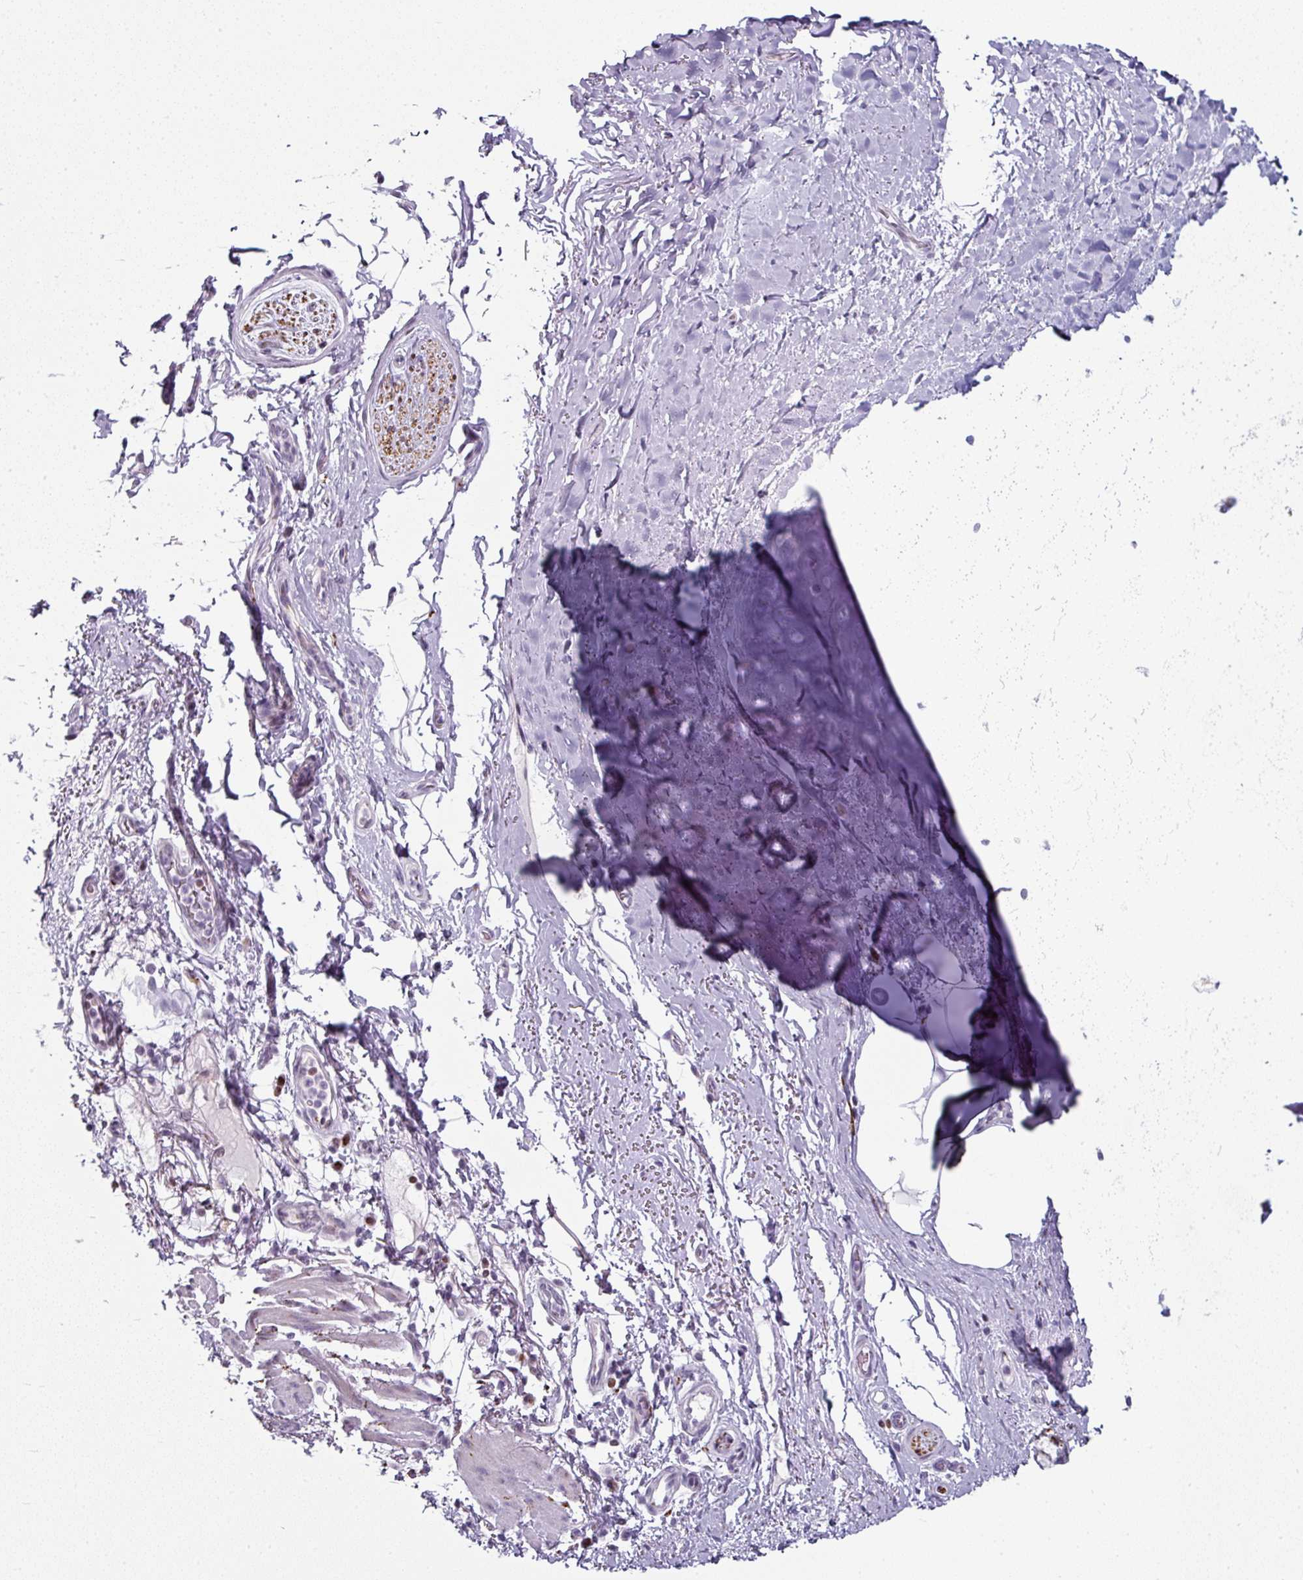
{"staining": {"intensity": "negative", "quantity": "none", "location": "none"}, "tissue": "soft tissue", "cell_type": "Chondrocytes", "image_type": "normal", "snomed": [{"axis": "morphology", "description": "Normal tissue, NOS"}, {"axis": "topography", "description": "Cartilage tissue"}, {"axis": "topography", "description": "Bronchus"}], "caption": "This is an immunohistochemistry (IHC) micrograph of normal human soft tissue. There is no expression in chondrocytes.", "gene": "SYT8", "patient": {"sex": "female", "age": 72}}